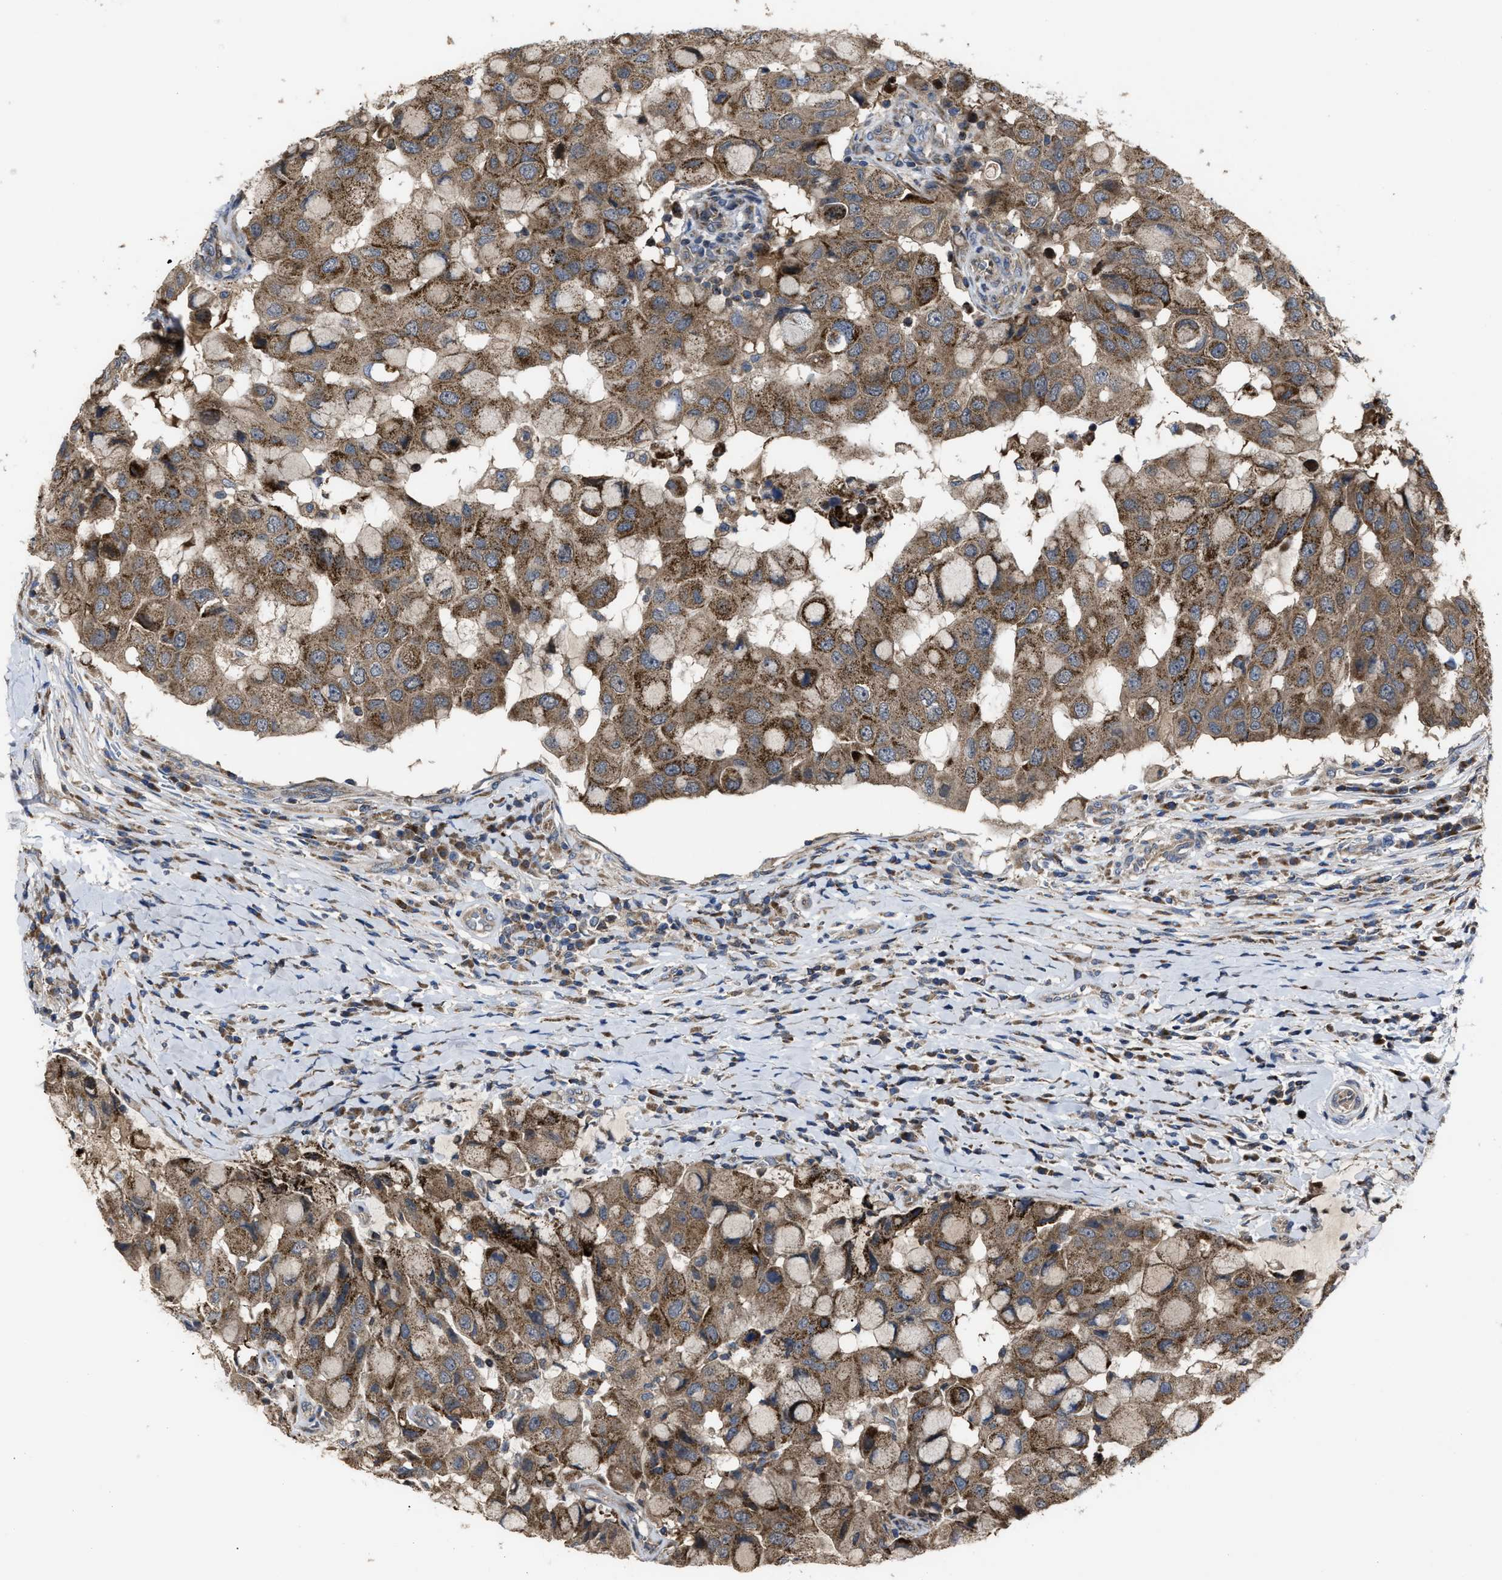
{"staining": {"intensity": "moderate", "quantity": ">75%", "location": "cytoplasmic/membranous"}, "tissue": "breast cancer", "cell_type": "Tumor cells", "image_type": "cancer", "snomed": [{"axis": "morphology", "description": "Duct carcinoma"}, {"axis": "topography", "description": "Breast"}], "caption": "Immunohistochemistry (IHC) micrograph of neoplastic tissue: breast invasive ductal carcinoma stained using IHC demonstrates medium levels of moderate protein expression localized specifically in the cytoplasmic/membranous of tumor cells, appearing as a cytoplasmic/membranous brown color.", "gene": "PASK", "patient": {"sex": "female", "age": 27}}